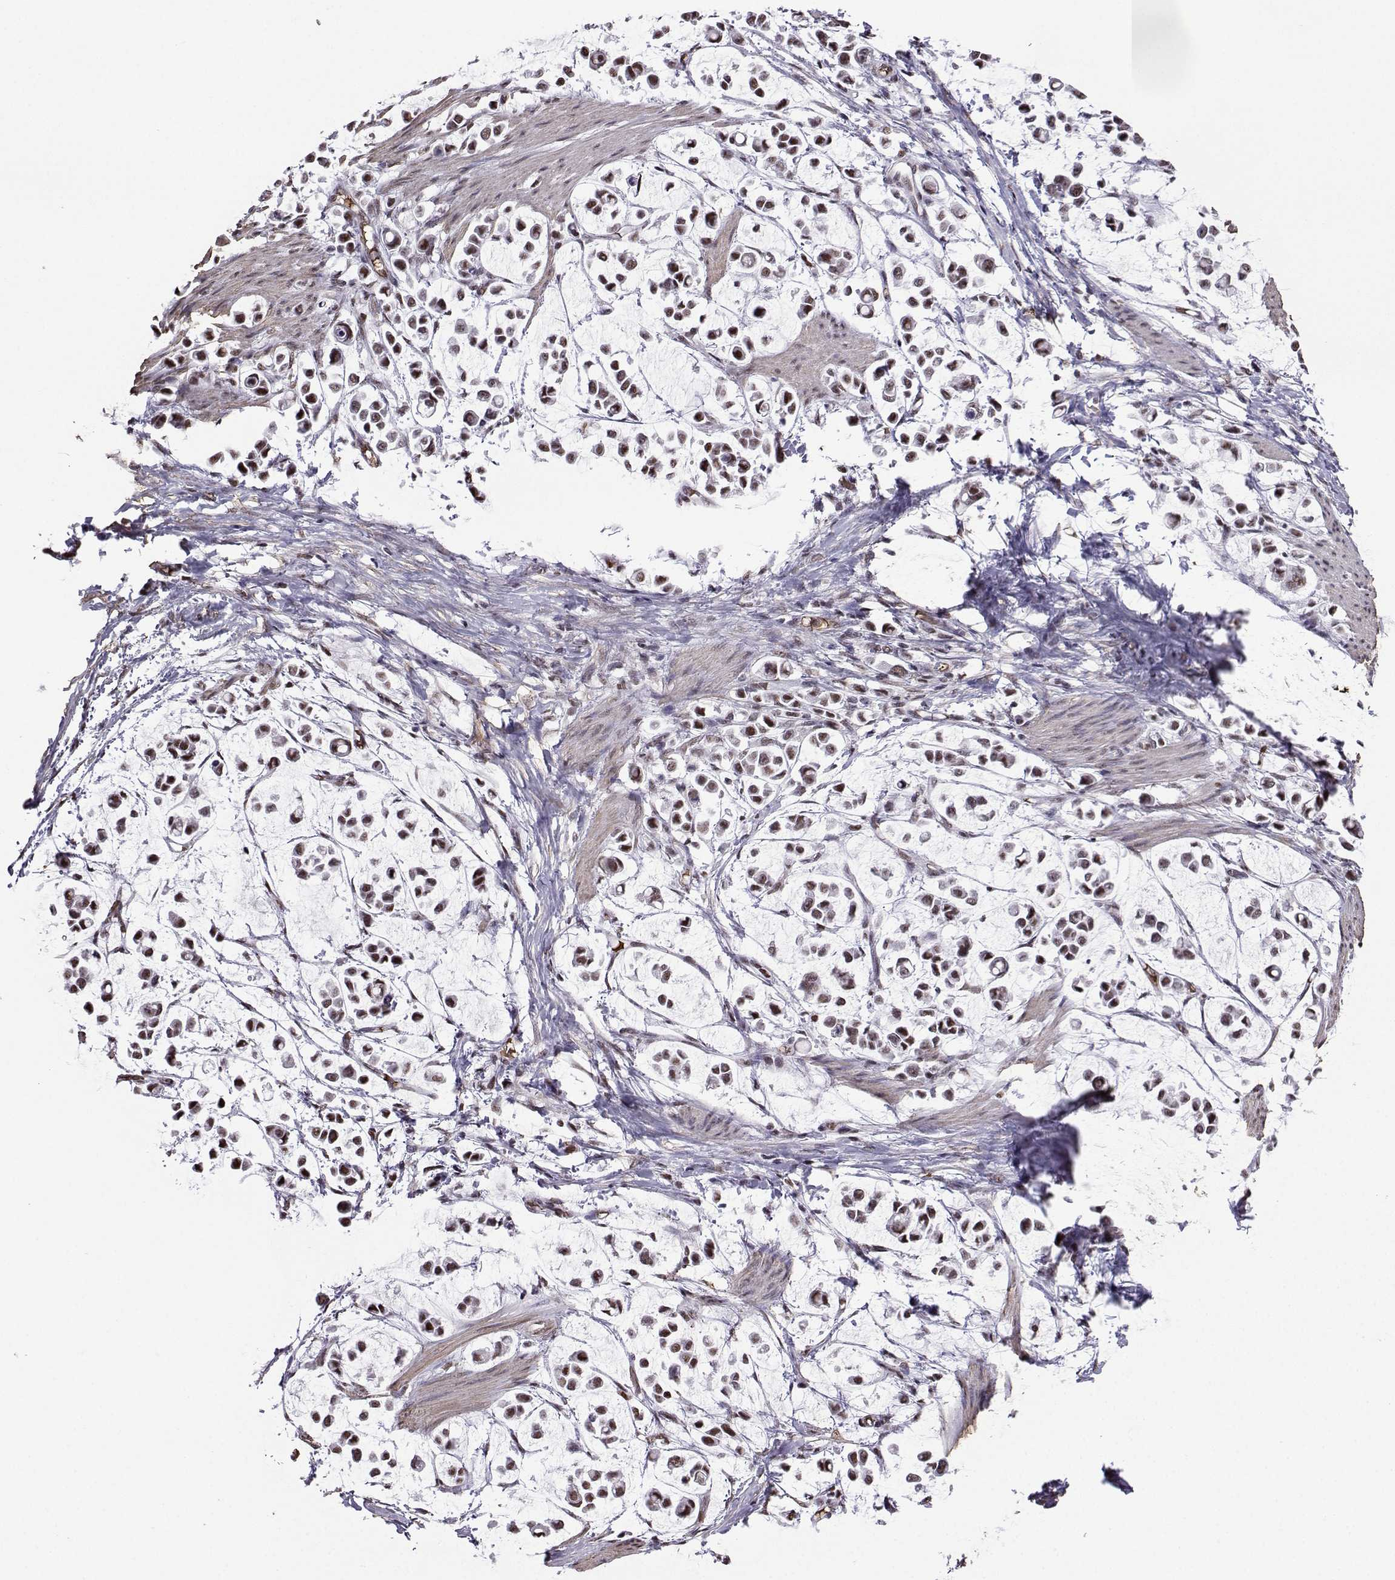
{"staining": {"intensity": "moderate", "quantity": ">75%", "location": "nuclear"}, "tissue": "stomach cancer", "cell_type": "Tumor cells", "image_type": "cancer", "snomed": [{"axis": "morphology", "description": "Adenocarcinoma, NOS"}, {"axis": "topography", "description": "Stomach"}], "caption": "Immunohistochemical staining of human stomach cancer demonstrates moderate nuclear protein expression in about >75% of tumor cells. Using DAB (3,3'-diaminobenzidine) (brown) and hematoxylin (blue) stains, captured at high magnification using brightfield microscopy.", "gene": "CCNK", "patient": {"sex": "male", "age": 82}}